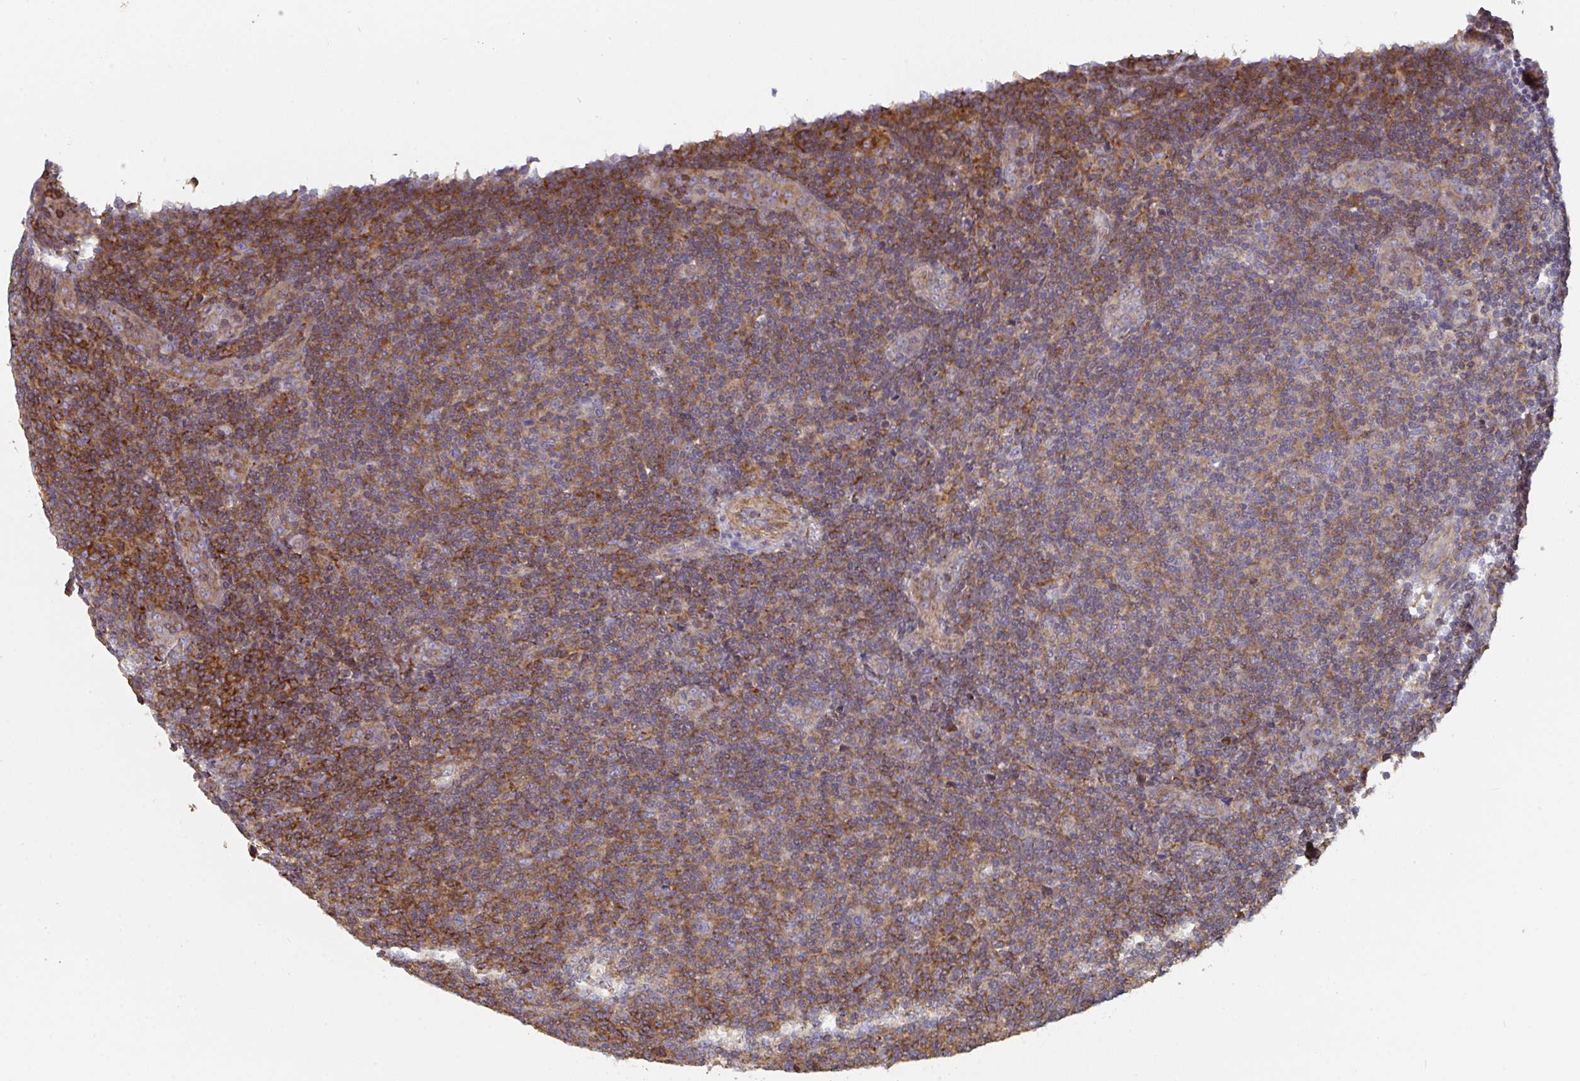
{"staining": {"intensity": "moderate", "quantity": ">75%", "location": "cytoplasmic/membranous"}, "tissue": "lymphoma", "cell_type": "Tumor cells", "image_type": "cancer", "snomed": [{"axis": "morphology", "description": "Malignant lymphoma, non-Hodgkin's type, Low grade"}, {"axis": "topography", "description": "Lymph node"}], "caption": "Protein staining of malignant lymphoma, non-Hodgkin's type (low-grade) tissue displays moderate cytoplasmic/membranous staining in about >75% of tumor cells. (DAB (3,3'-diaminobenzidine) = brown stain, brightfield microscopy at high magnification).", "gene": "FZD2", "patient": {"sex": "male", "age": 66}}